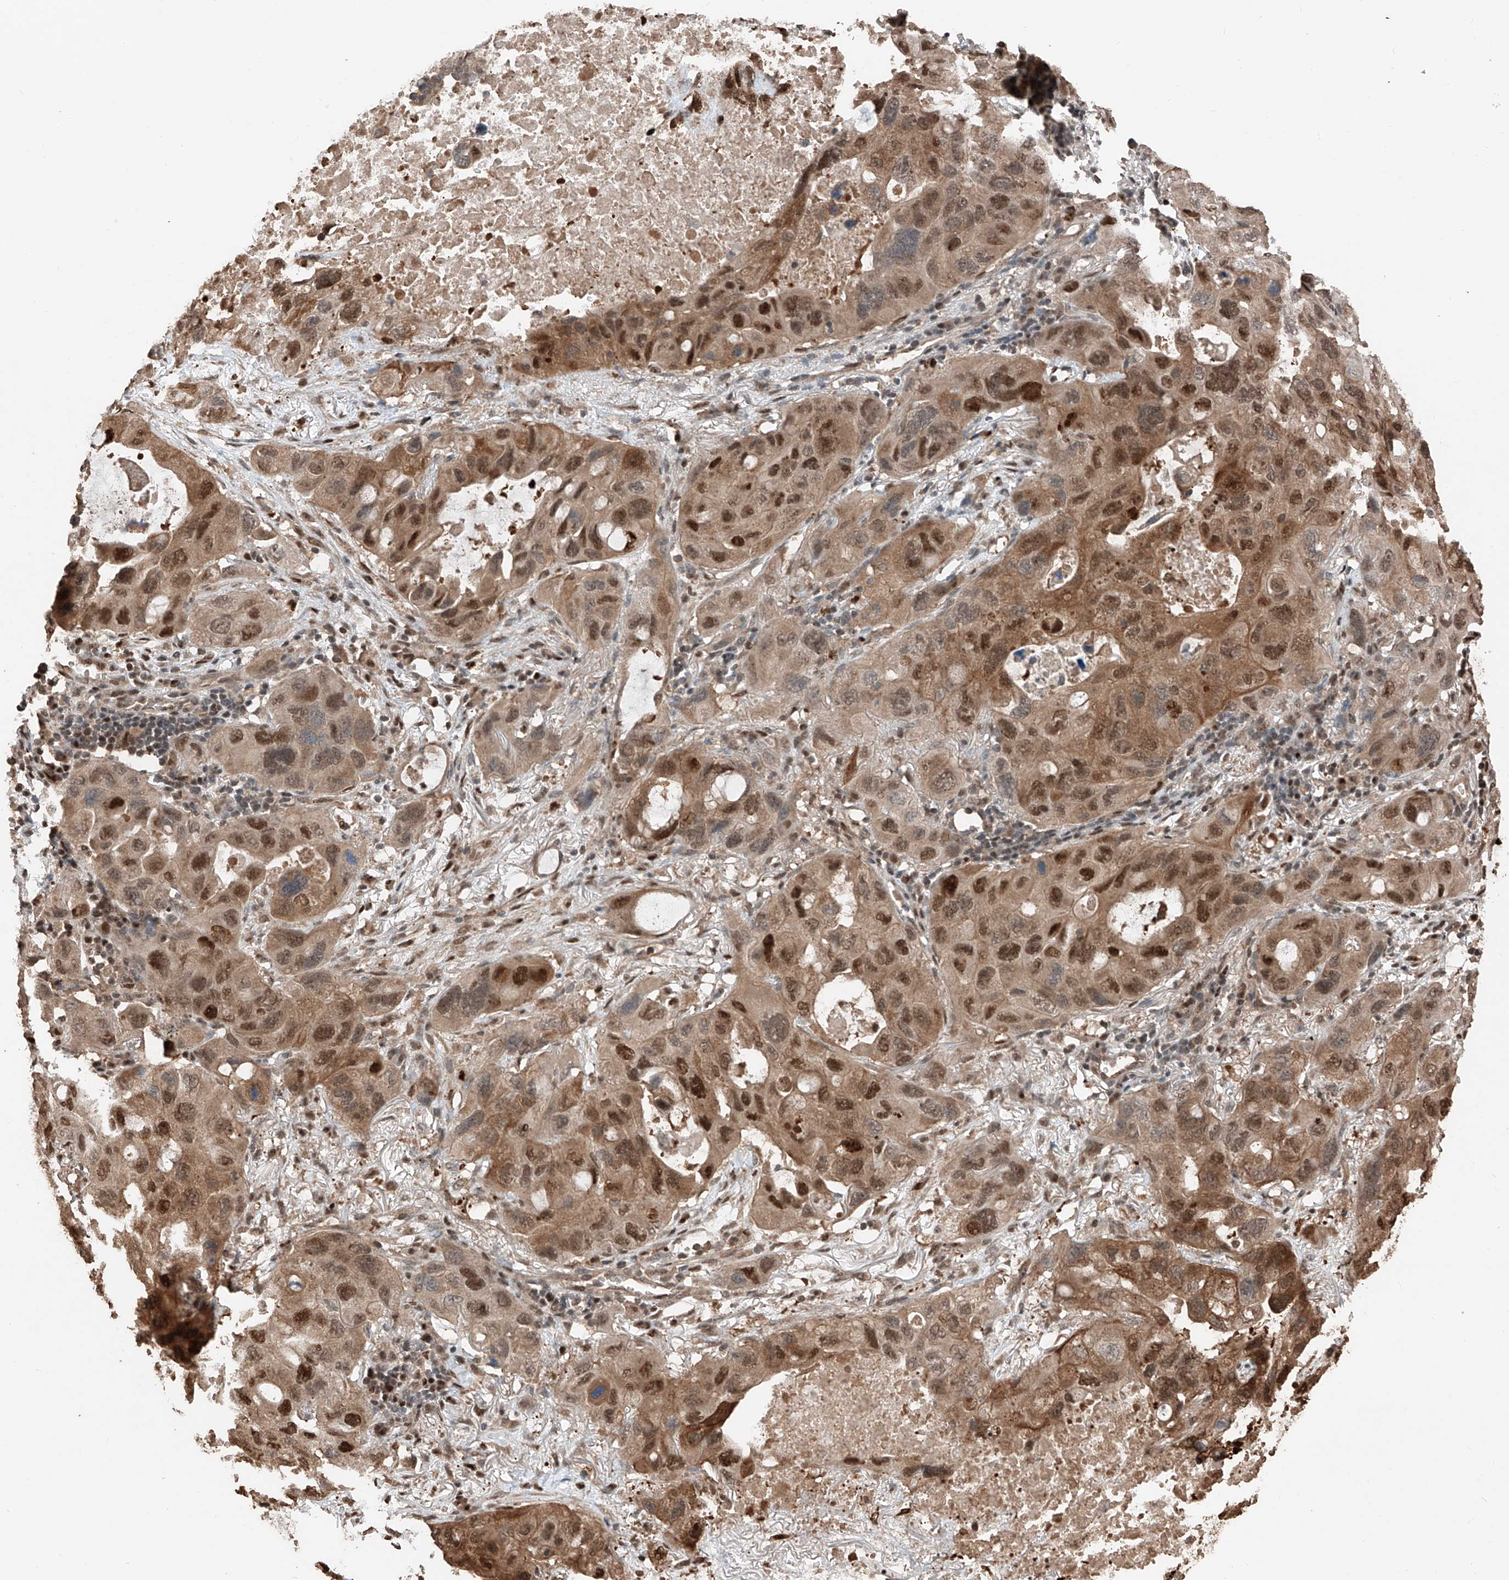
{"staining": {"intensity": "moderate", "quantity": ">75%", "location": "cytoplasmic/membranous,nuclear"}, "tissue": "lung cancer", "cell_type": "Tumor cells", "image_type": "cancer", "snomed": [{"axis": "morphology", "description": "Squamous cell carcinoma, NOS"}, {"axis": "topography", "description": "Lung"}], "caption": "This image reveals squamous cell carcinoma (lung) stained with immunohistochemistry to label a protein in brown. The cytoplasmic/membranous and nuclear of tumor cells show moderate positivity for the protein. Nuclei are counter-stained blue.", "gene": "RMND1", "patient": {"sex": "female", "age": 73}}